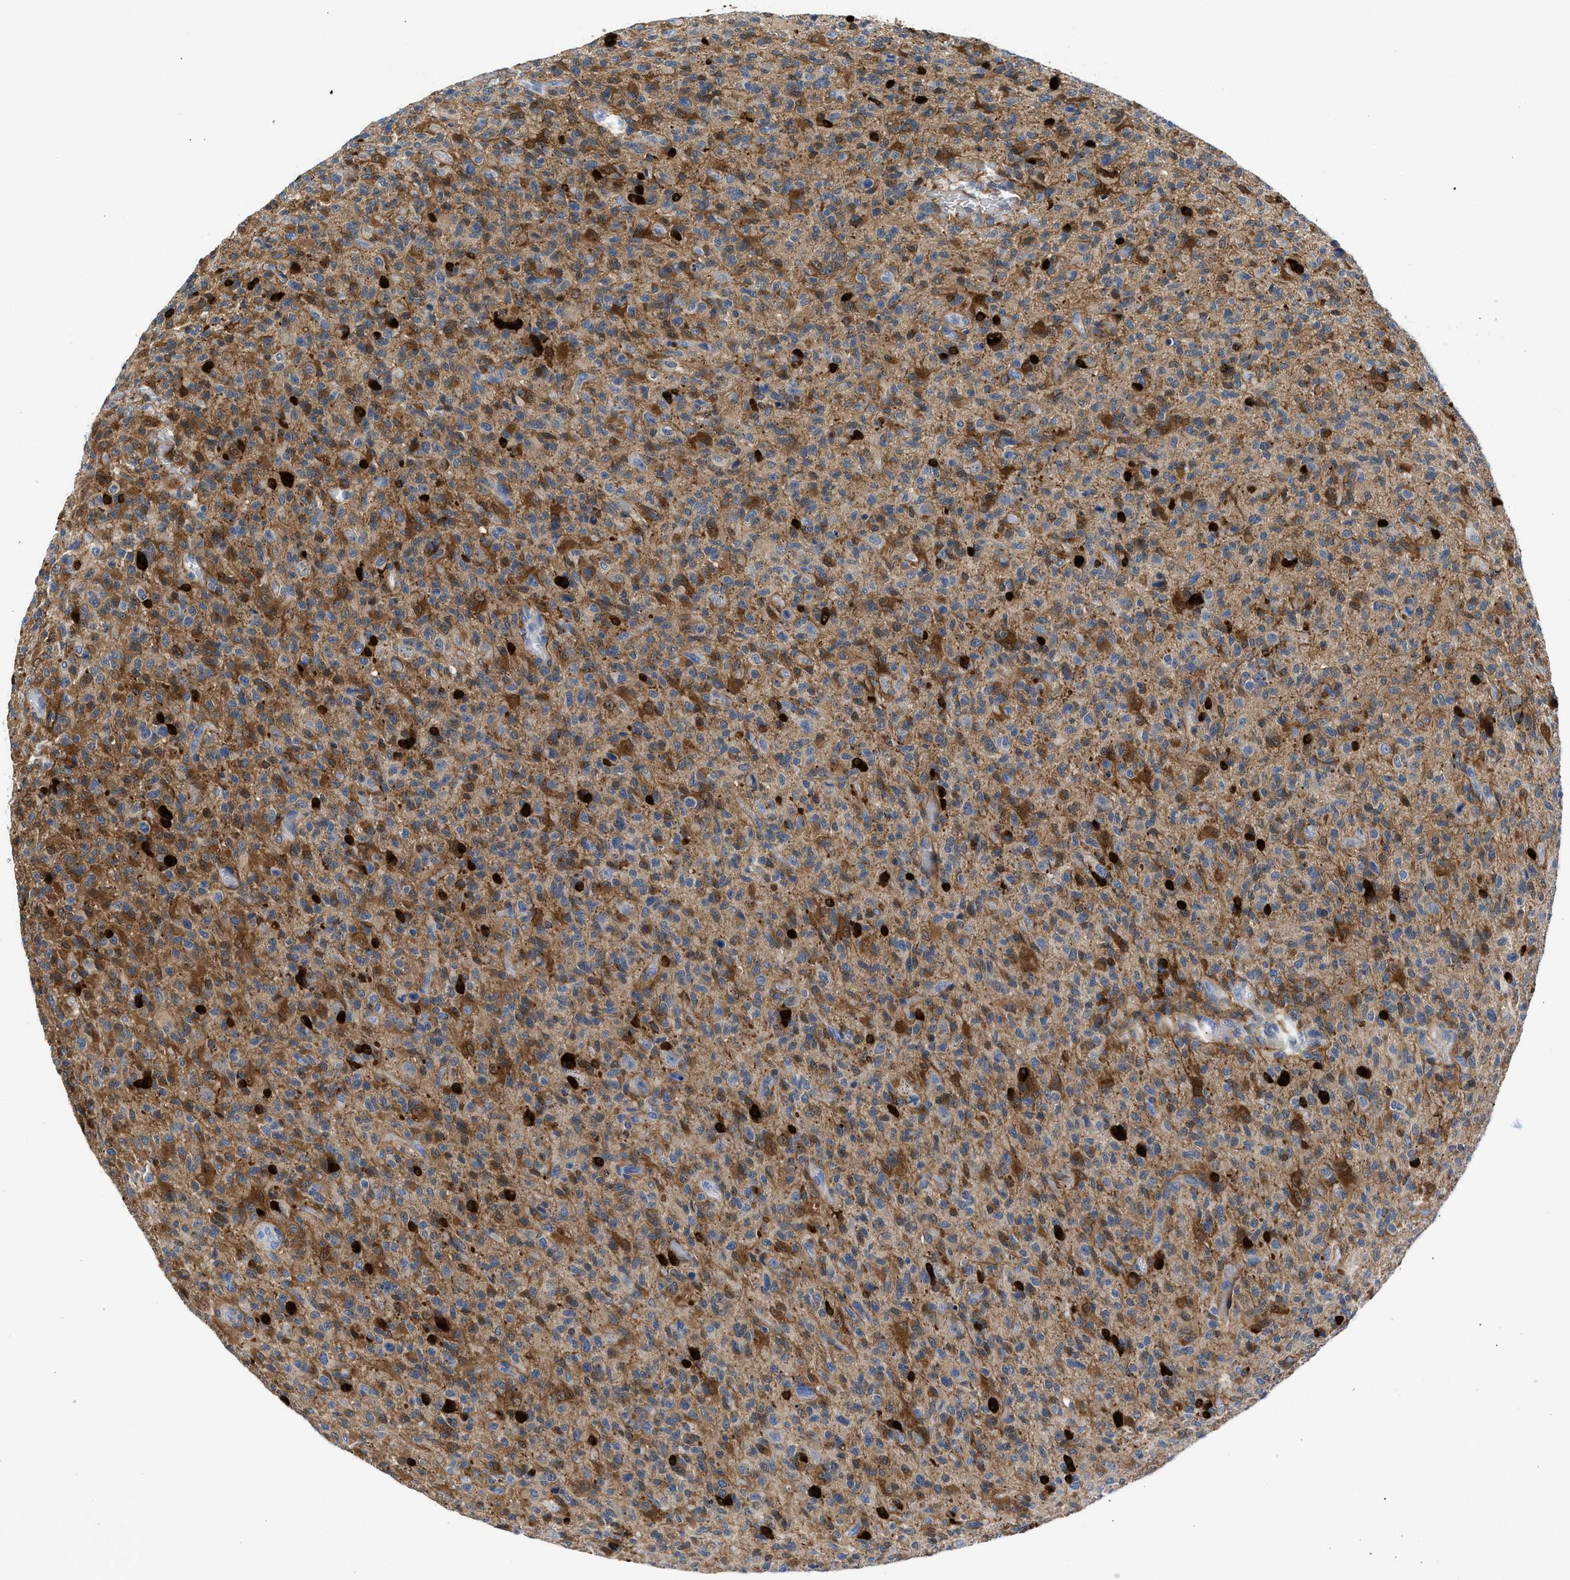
{"staining": {"intensity": "strong", "quantity": ">75%", "location": "cytoplasmic/membranous,nuclear"}, "tissue": "glioma", "cell_type": "Tumor cells", "image_type": "cancer", "snomed": [{"axis": "morphology", "description": "Glioma, malignant, High grade"}, {"axis": "topography", "description": "Brain"}], "caption": "A photomicrograph showing strong cytoplasmic/membranous and nuclear expression in about >75% of tumor cells in malignant glioma (high-grade), as visualized by brown immunohistochemical staining.", "gene": "CBR1", "patient": {"sex": "male", "age": 71}}